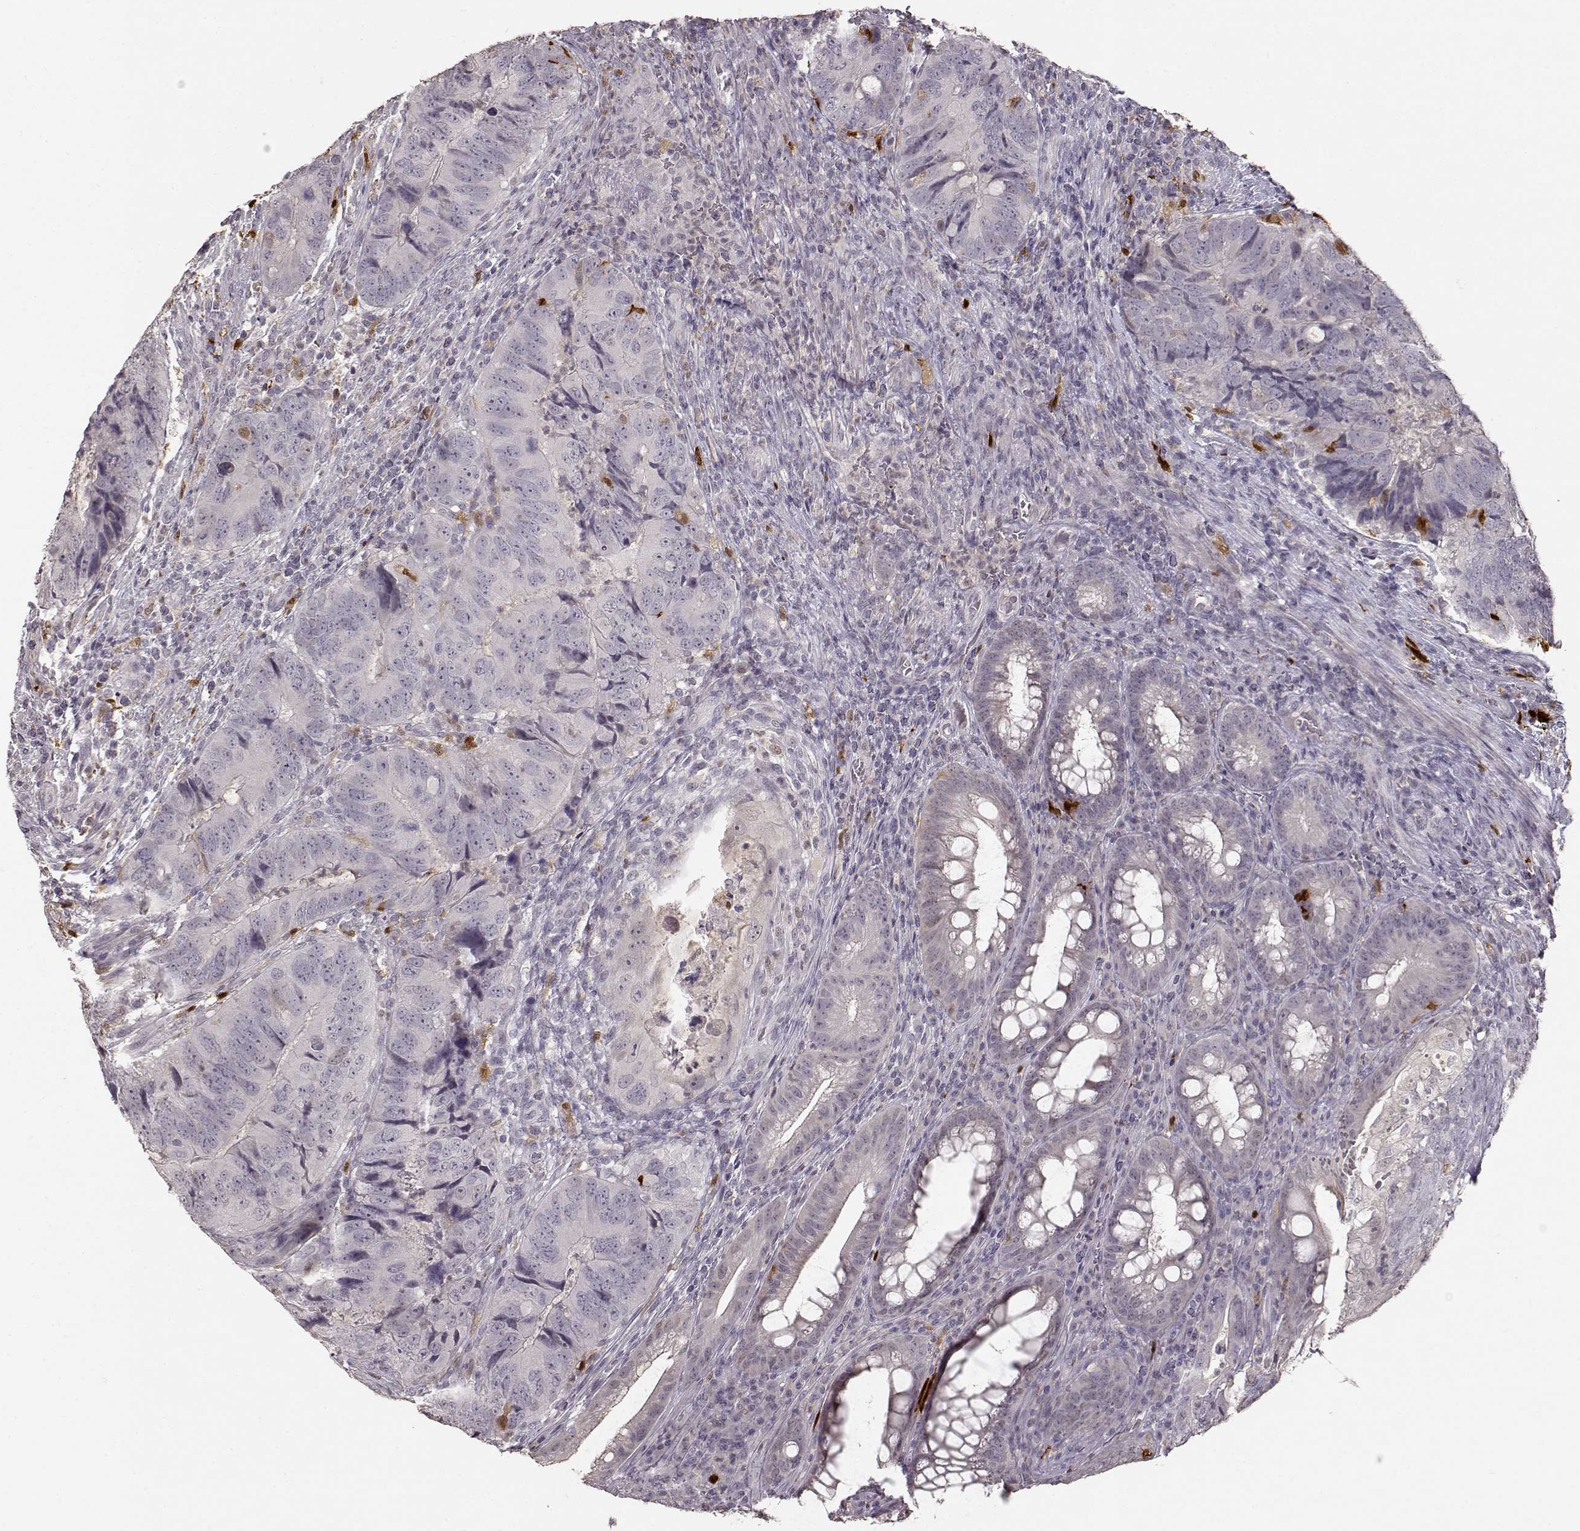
{"staining": {"intensity": "negative", "quantity": "none", "location": "none"}, "tissue": "colorectal cancer", "cell_type": "Tumor cells", "image_type": "cancer", "snomed": [{"axis": "morphology", "description": "Adenocarcinoma, NOS"}, {"axis": "topography", "description": "Colon"}], "caption": "The histopathology image shows no significant positivity in tumor cells of colorectal cancer (adenocarcinoma).", "gene": "S100B", "patient": {"sex": "male", "age": 79}}